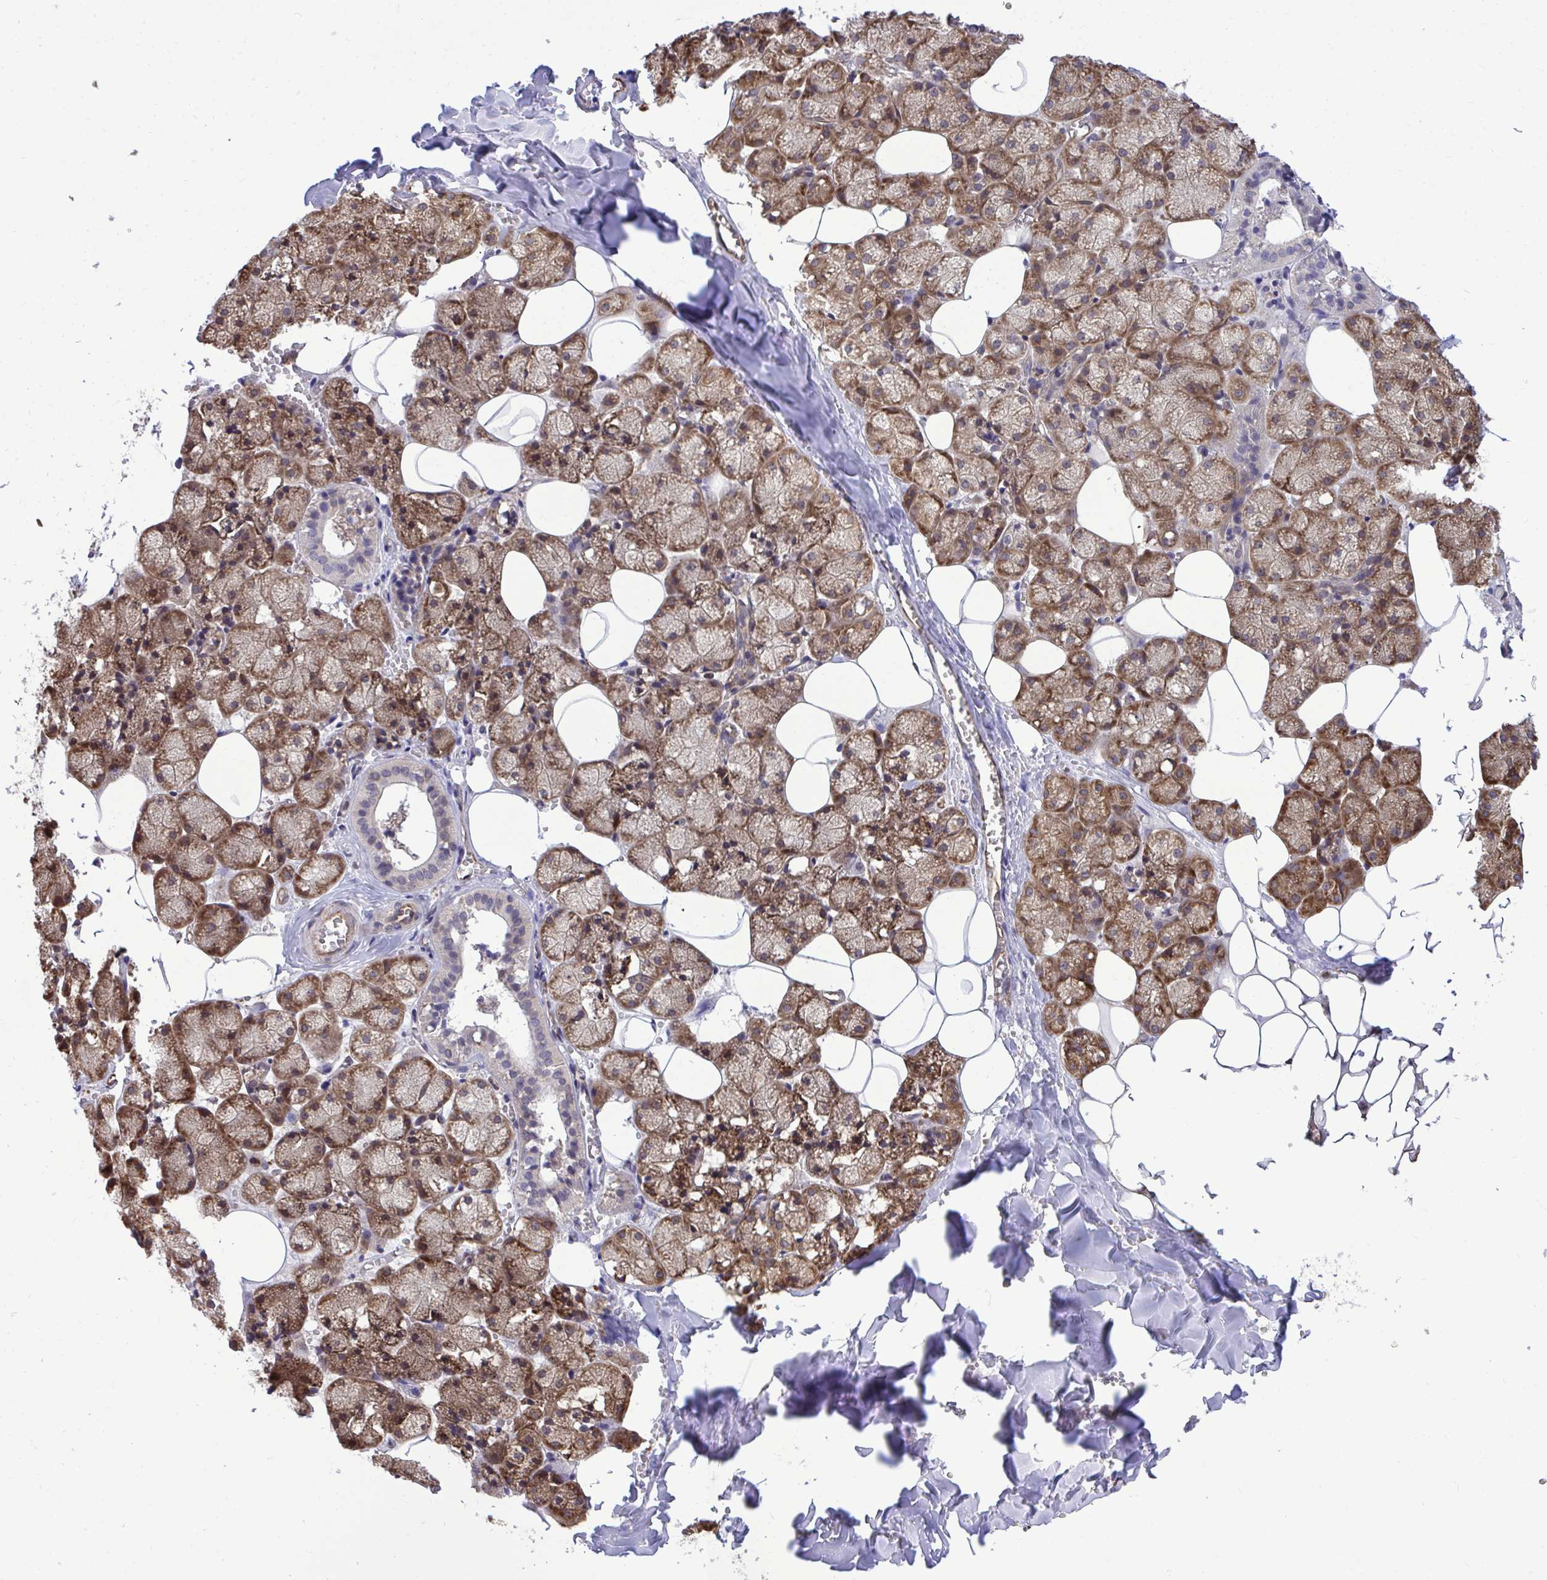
{"staining": {"intensity": "strong", "quantity": ">75%", "location": "cytoplasmic/membranous"}, "tissue": "salivary gland", "cell_type": "Glandular cells", "image_type": "normal", "snomed": [{"axis": "morphology", "description": "Normal tissue, NOS"}, {"axis": "topography", "description": "Salivary gland"}, {"axis": "topography", "description": "Peripheral nerve tissue"}], "caption": "Protein analysis of unremarkable salivary gland shows strong cytoplasmic/membranous expression in about >75% of glandular cells. (DAB (3,3'-diaminobenzidine) IHC with brightfield microscopy, high magnification).", "gene": "RPS15", "patient": {"sex": "male", "age": 38}}